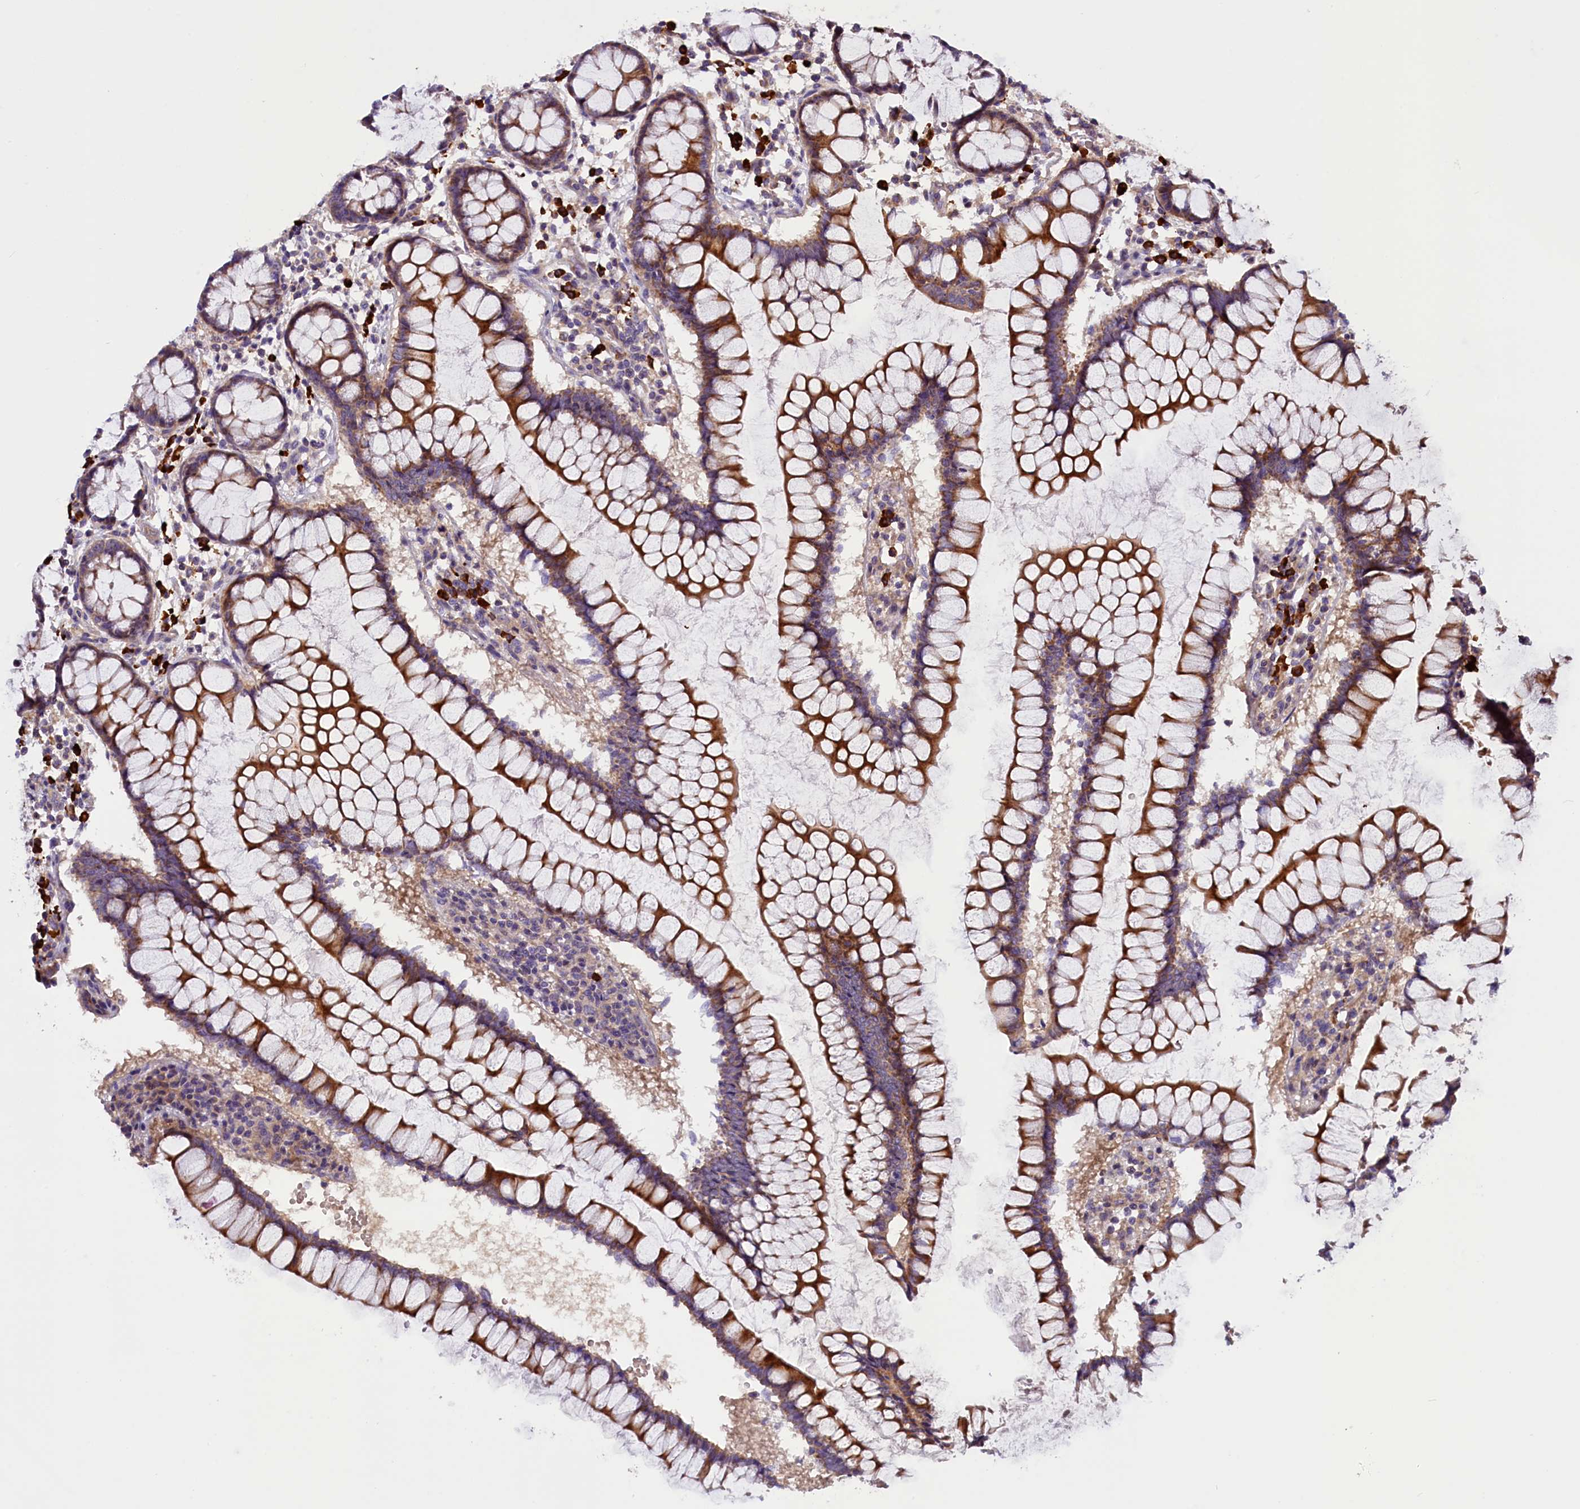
{"staining": {"intensity": "moderate", "quantity": ">75%", "location": "cytoplasmic/membranous"}, "tissue": "colon", "cell_type": "Glandular cells", "image_type": "normal", "snomed": [{"axis": "morphology", "description": "Normal tissue, NOS"}, {"axis": "morphology", "description": "Adenocarcinoma, NOS"}, {"axis": "topography", "description": "Colon"}], "caption": "Normal colon exhibits moderate cytoplasmic/membranous positivity in about >75% of glandular cells (Stains: DAB in brown, nuclei in blue, Microscopy: brightfield microscopy at high magnification)..", "gene": "FRY", "patient": {"sex": "female", "age": 55}}